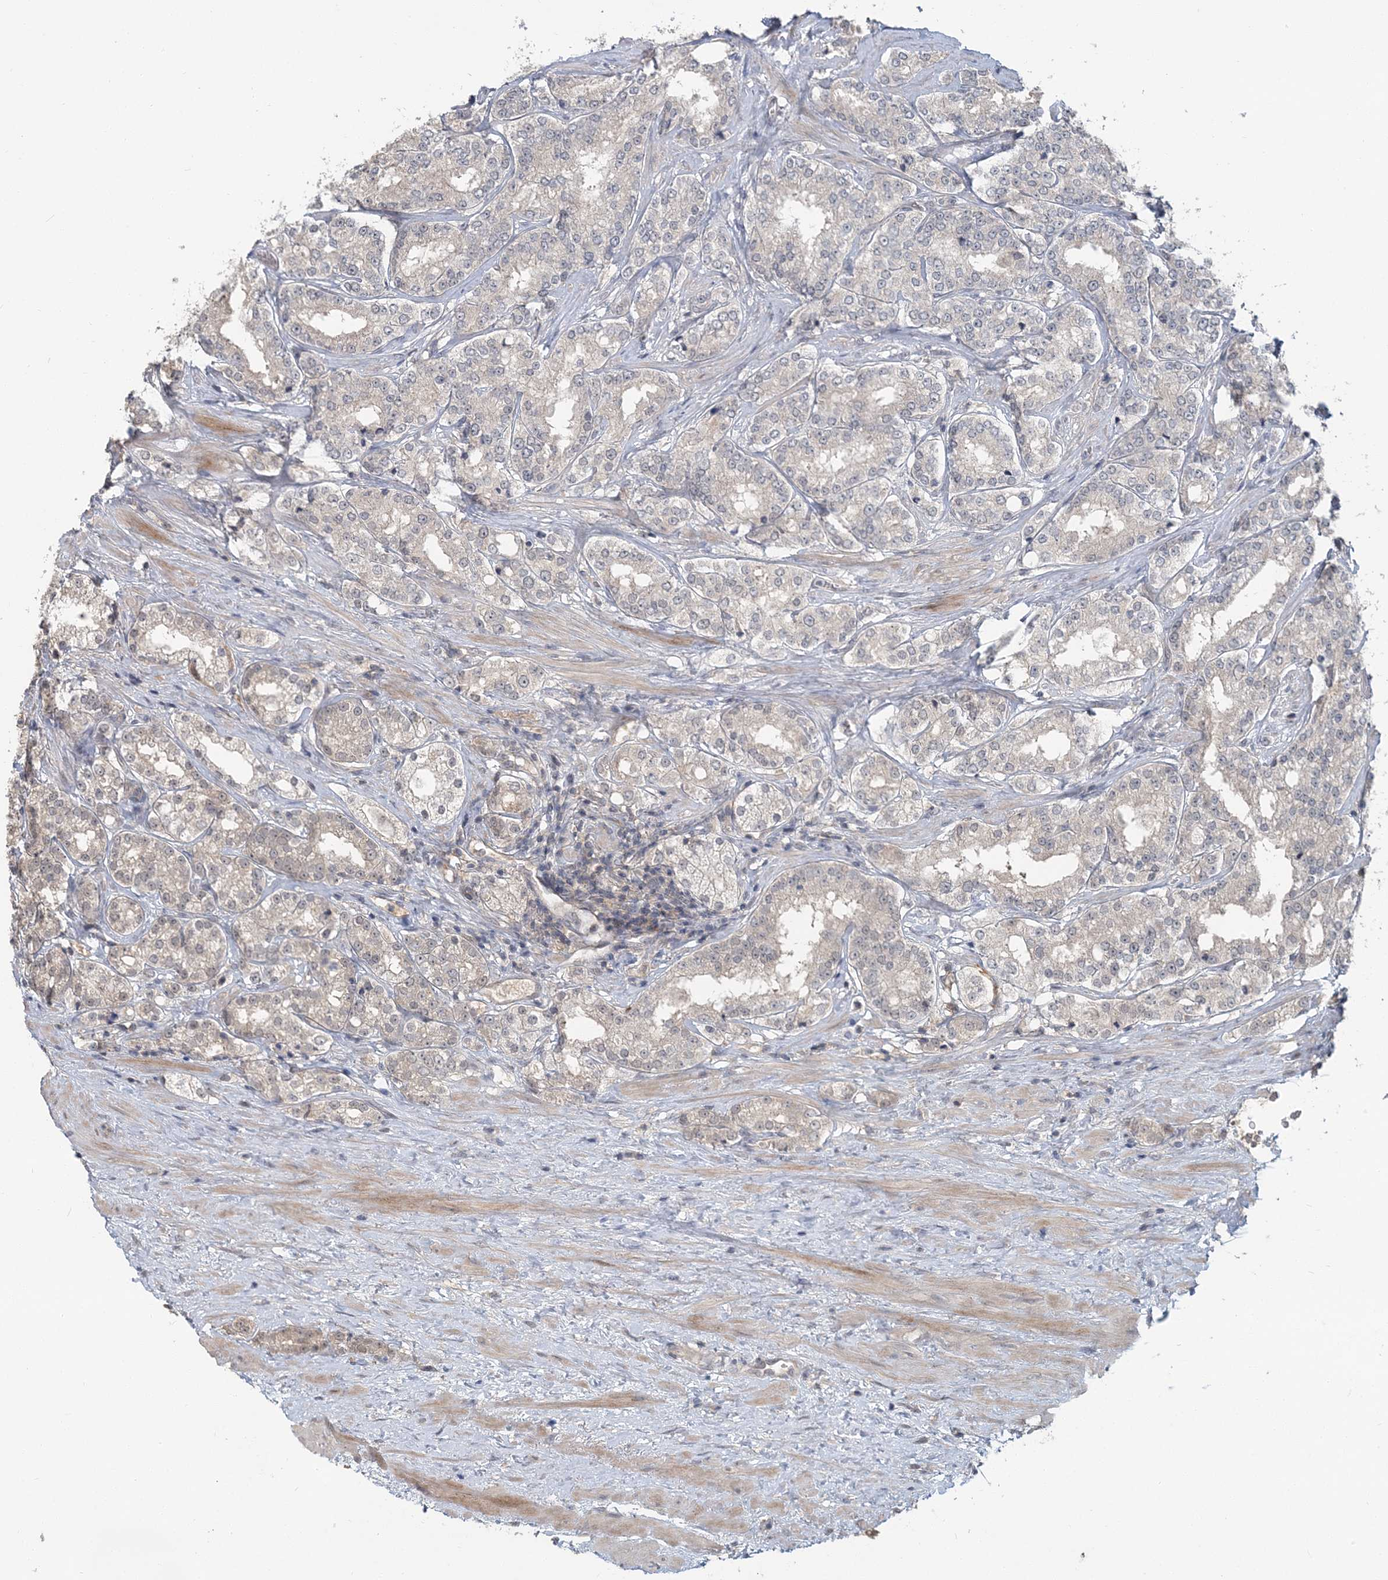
{"staining": {"intensity": "negative", "quantity": "none", "location": "none"}, "tissue": "prostate cancer", "cell_type": "Tumor cells", "image_type": "cancer", "snomed": [{"axis": "morphology", "description": "Normal tissue, NOS"}, {"axis": "morphology", "description": "Adenocarcinoma, High grade"}, {"axis": "topography", "description": "Prostate"}], "caption": "The immunohistochemistry (IHC) micrograph has no significant staining in tumor cells of prostate cancer (high-grade adenocarcinoma) tissue.", "gene": "RNF25", "patient": {"sex": "male", "age": 83}}